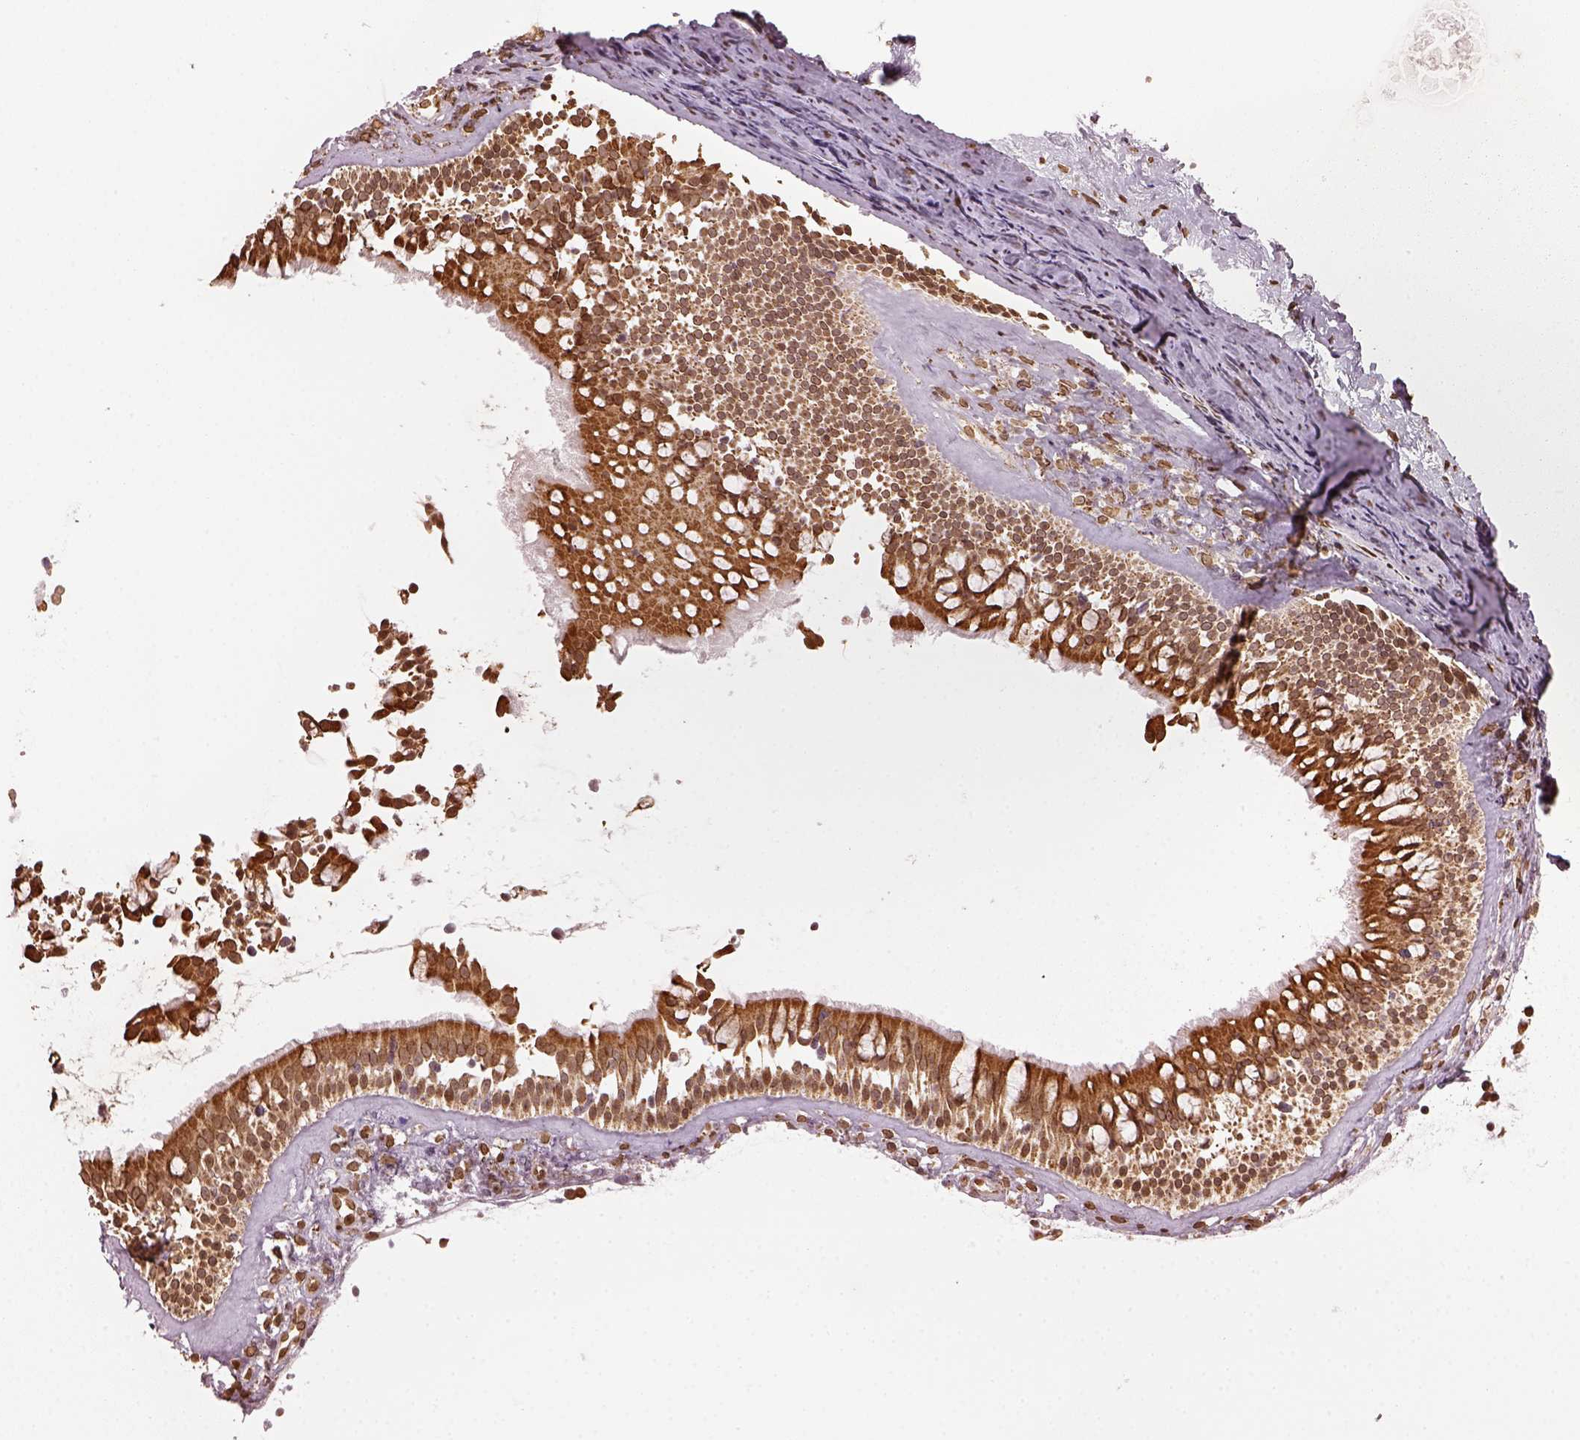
{"staining": {"intensity": "moderate", "quantity": ">75%", "location": "cytoplasmic/membranous"}, "tissue": "nasopharynx", "cell_type": "Respiratory epithelial cells", "image_type": "normal", "snomed": [{"axis": "morphology", "description": "Normal tissue, NOS"}, {"axis": "topography", "description": "Nasopharynx"}], "caption": "Normal nasopharynx displays moderate cytoplasmic/membranous staining in approximately >75% of respiratory epithelial cells Using DAB (brown) and hematoxylin (blue) stains, captured at high magnification using brightfield microscopy..", "gene": "ACOT2", "patient": {"sex": "male", "age": 68}}